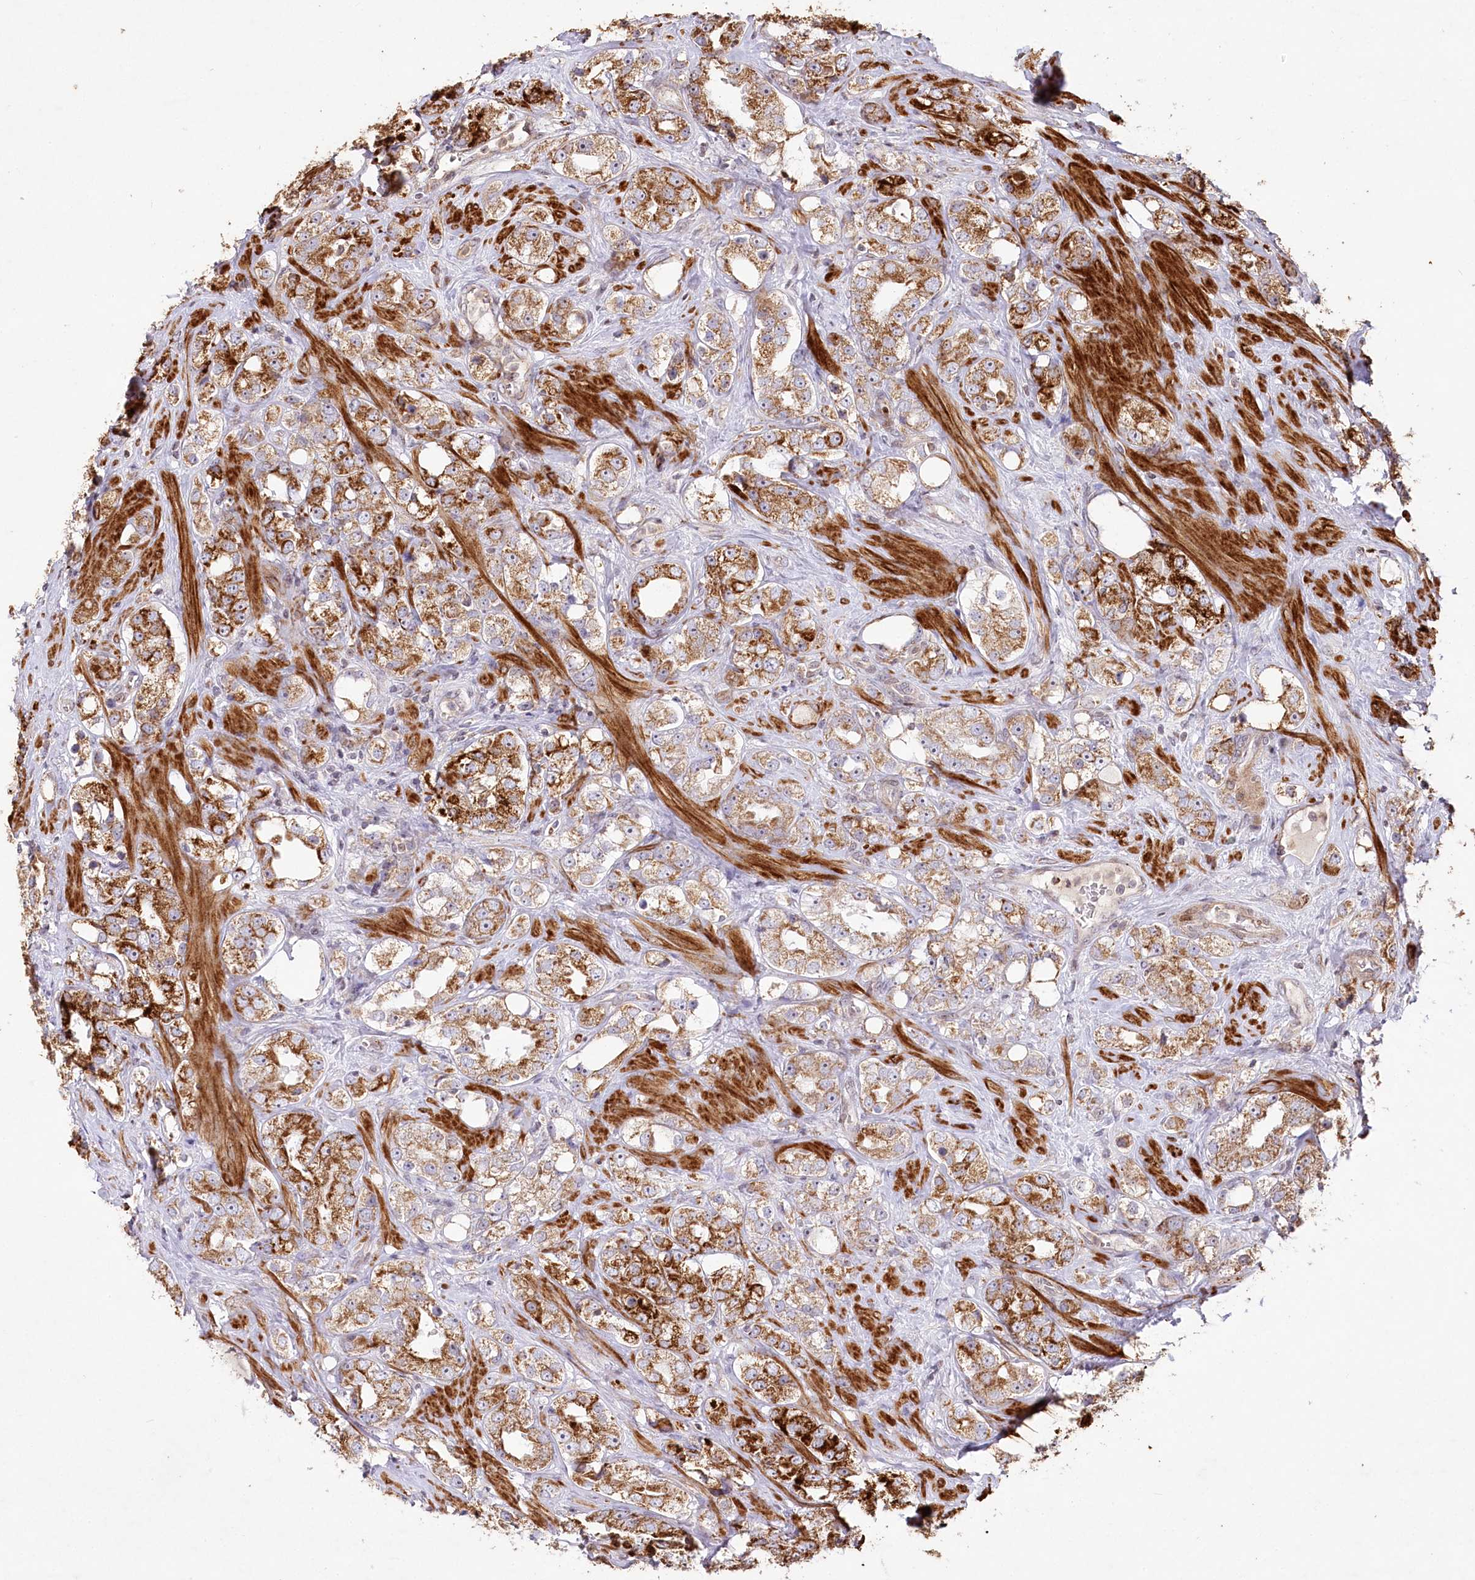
{"staining": {"intensity": "moderate", "quantity": ">75%", "location": "cytoplasmic/membranous"}, "tissue": "prostate cancer", "cell_type": "Tumor cells", "image_type": "cancer", "snomed": [{"axis": "morphology", "description": "Adenocarcinoma, NOS"}, {"axis": "topography", "description": "Prostate"}], "caption": "This is a photomicrograph of immunohistochemistry (IHC) staining of prostate cancer (adenocarcinoma), which shows moderate staining in the cytoplasmic/membranous of tumor cells.", "gene": "PSTK", "patient": {"sex": "male", "age": 79}}